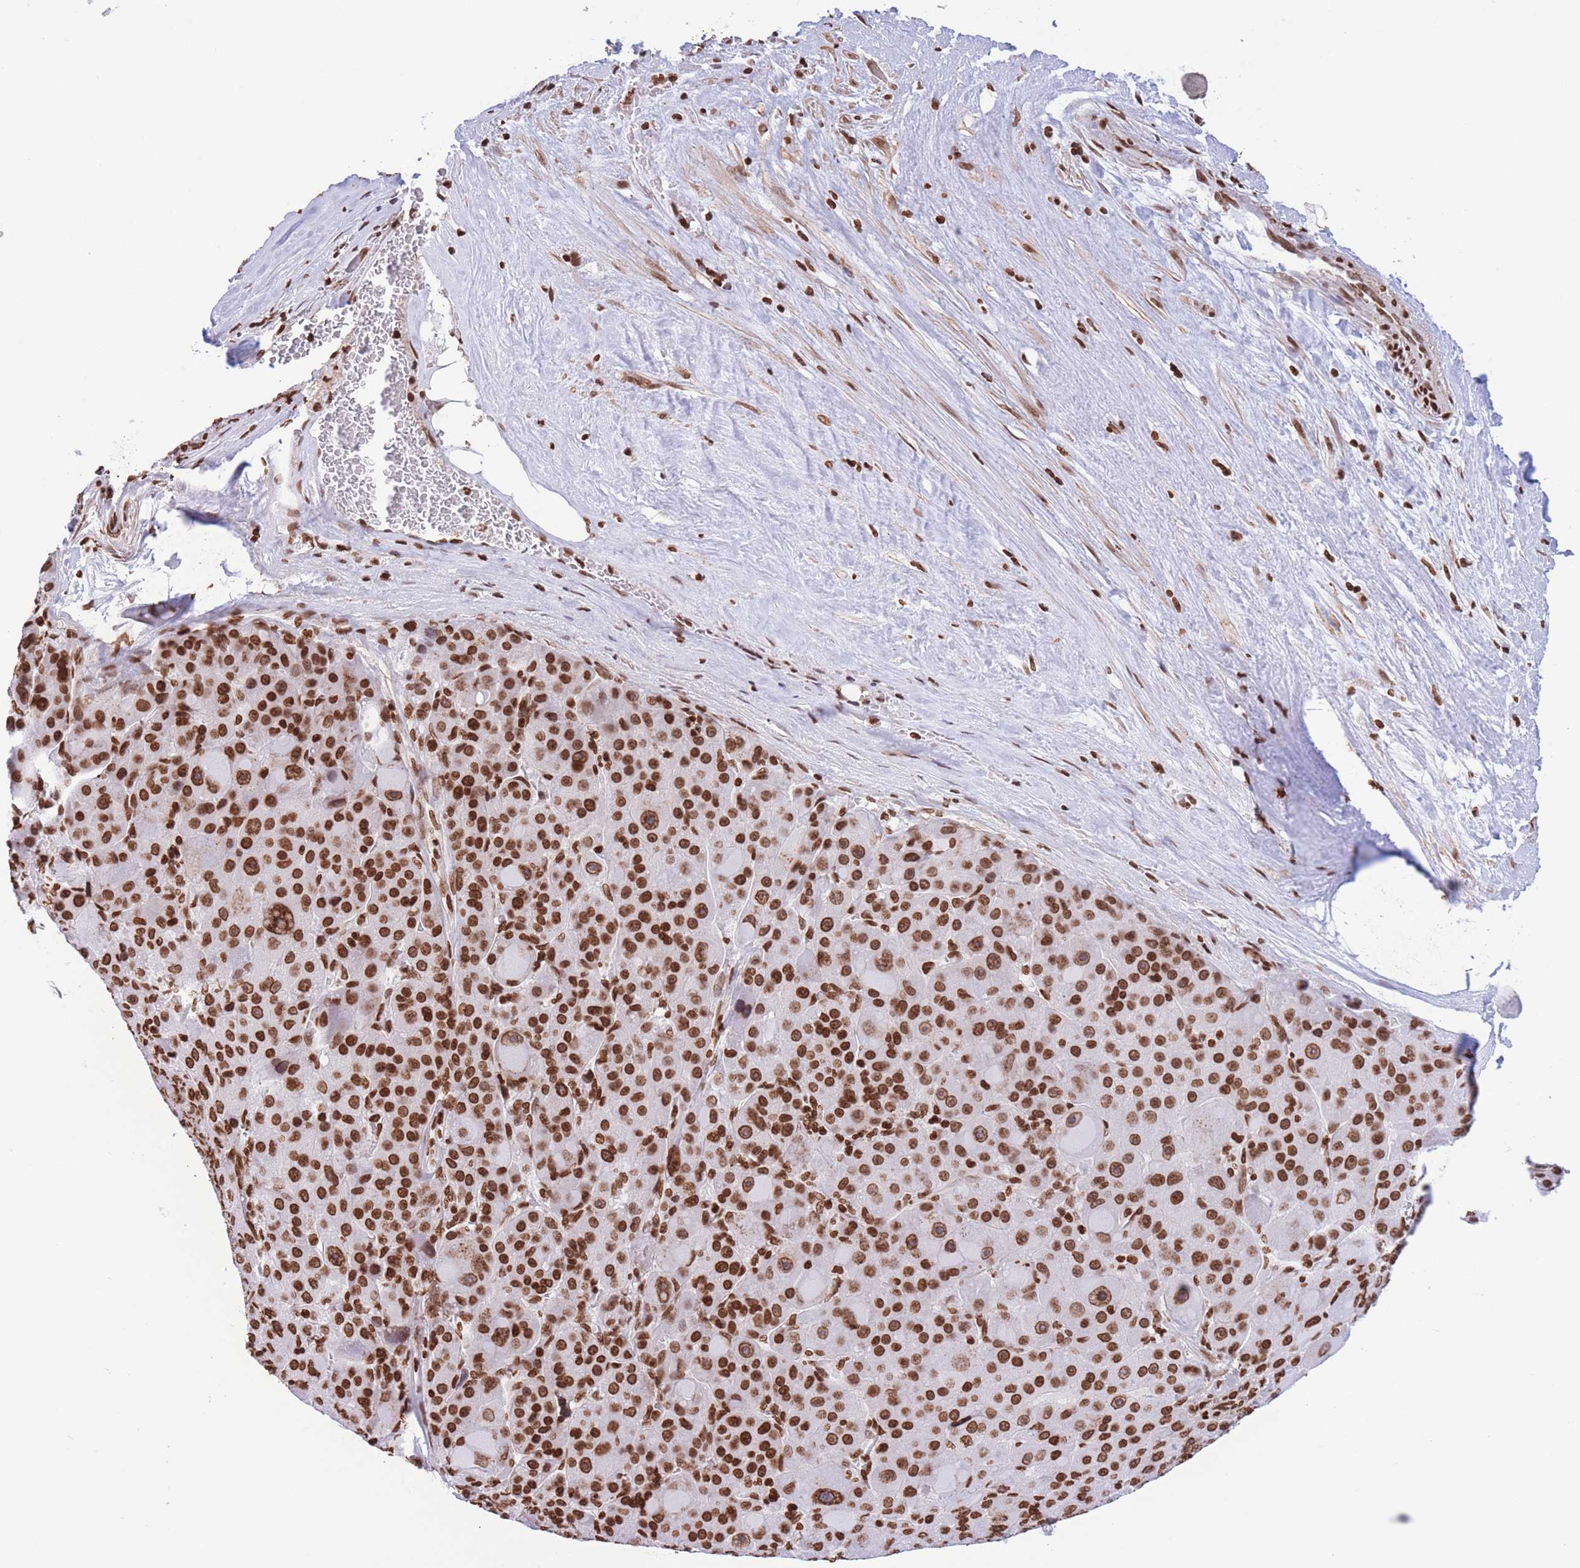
{"staining": {"intensity": "strong", "quantity": ">75%", "location": "nuclear"}, "tissue": "liver cancer", "cell_type": "Tumor cells", "image_type": "cancer", "snomed": [{"axis": "morphology", "description": "Carcinoma, Hepatocellular, NOS"}, {"axis": "topography", "description": "Liver"}], "caption": "Human hepatocellular carcinoma (liver) stained with a brown dye reveals strong nuclear positive staining in approximately >75% of tumor cells.", "gene": "H2BC11", "patient": {"sex": "male", "age": 76}}